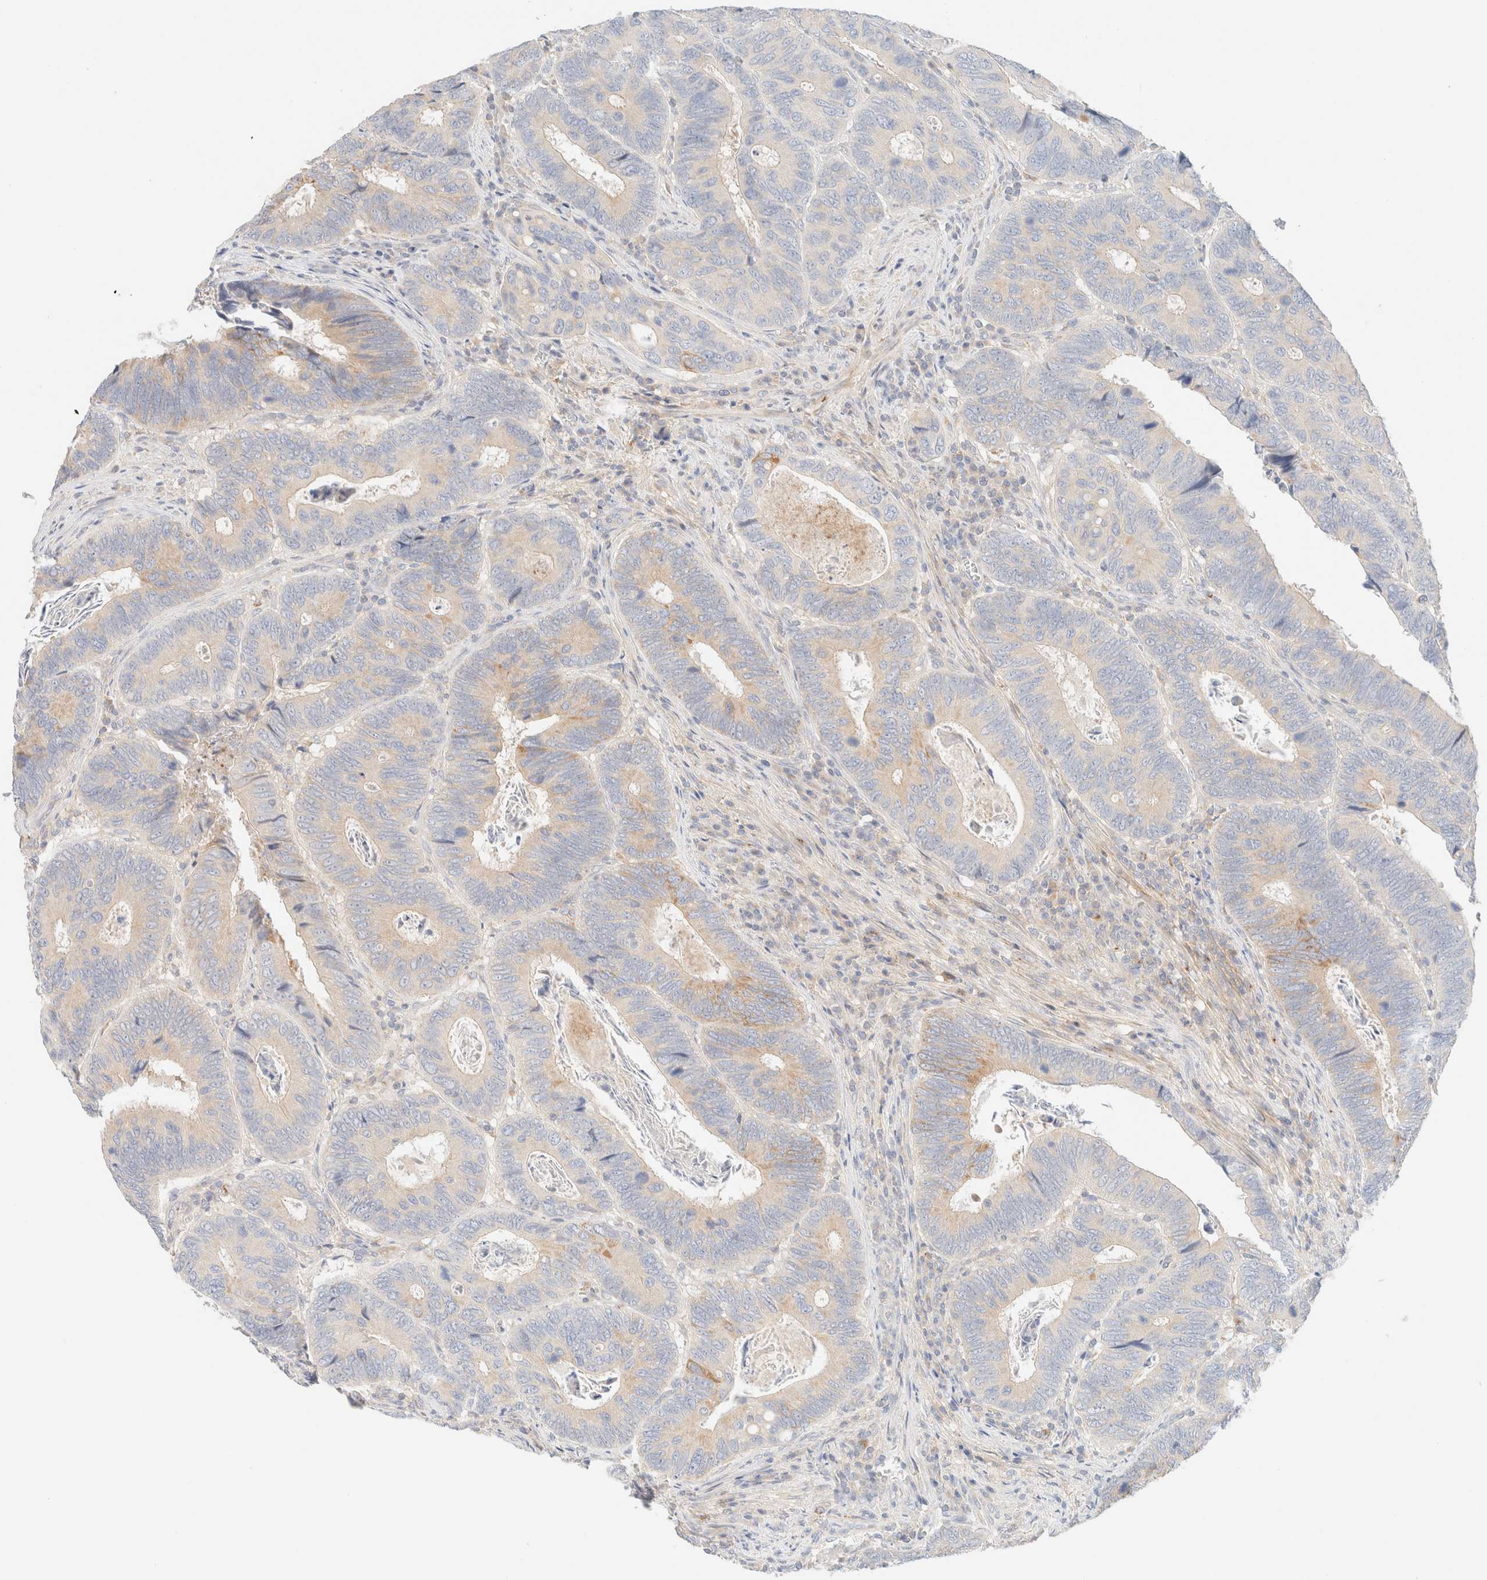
{"staining": {"intensity": "moderate", "quantity": "<25%", "location": "cytoplasmic/membranous"}, "tissue": "colorectal cancer", "cell_type": "Tumor cells", "image_type": "cancer", "snomed": [{"axis": "morphology", "description": "Adenocarcinoma, NOS"}, {"axis": "topography", "description": "Colon"}], "caption": "Colorectal cancer stained with DAB (3,3'-diaminobenzidine) immunohistochemistry (IHC) displays low levels of moderate cytoplasmic/membranous staining in approximately <25% of tumor cells.", "gene": "SARM1", "patient": {"sex": "male", "age": 72}}